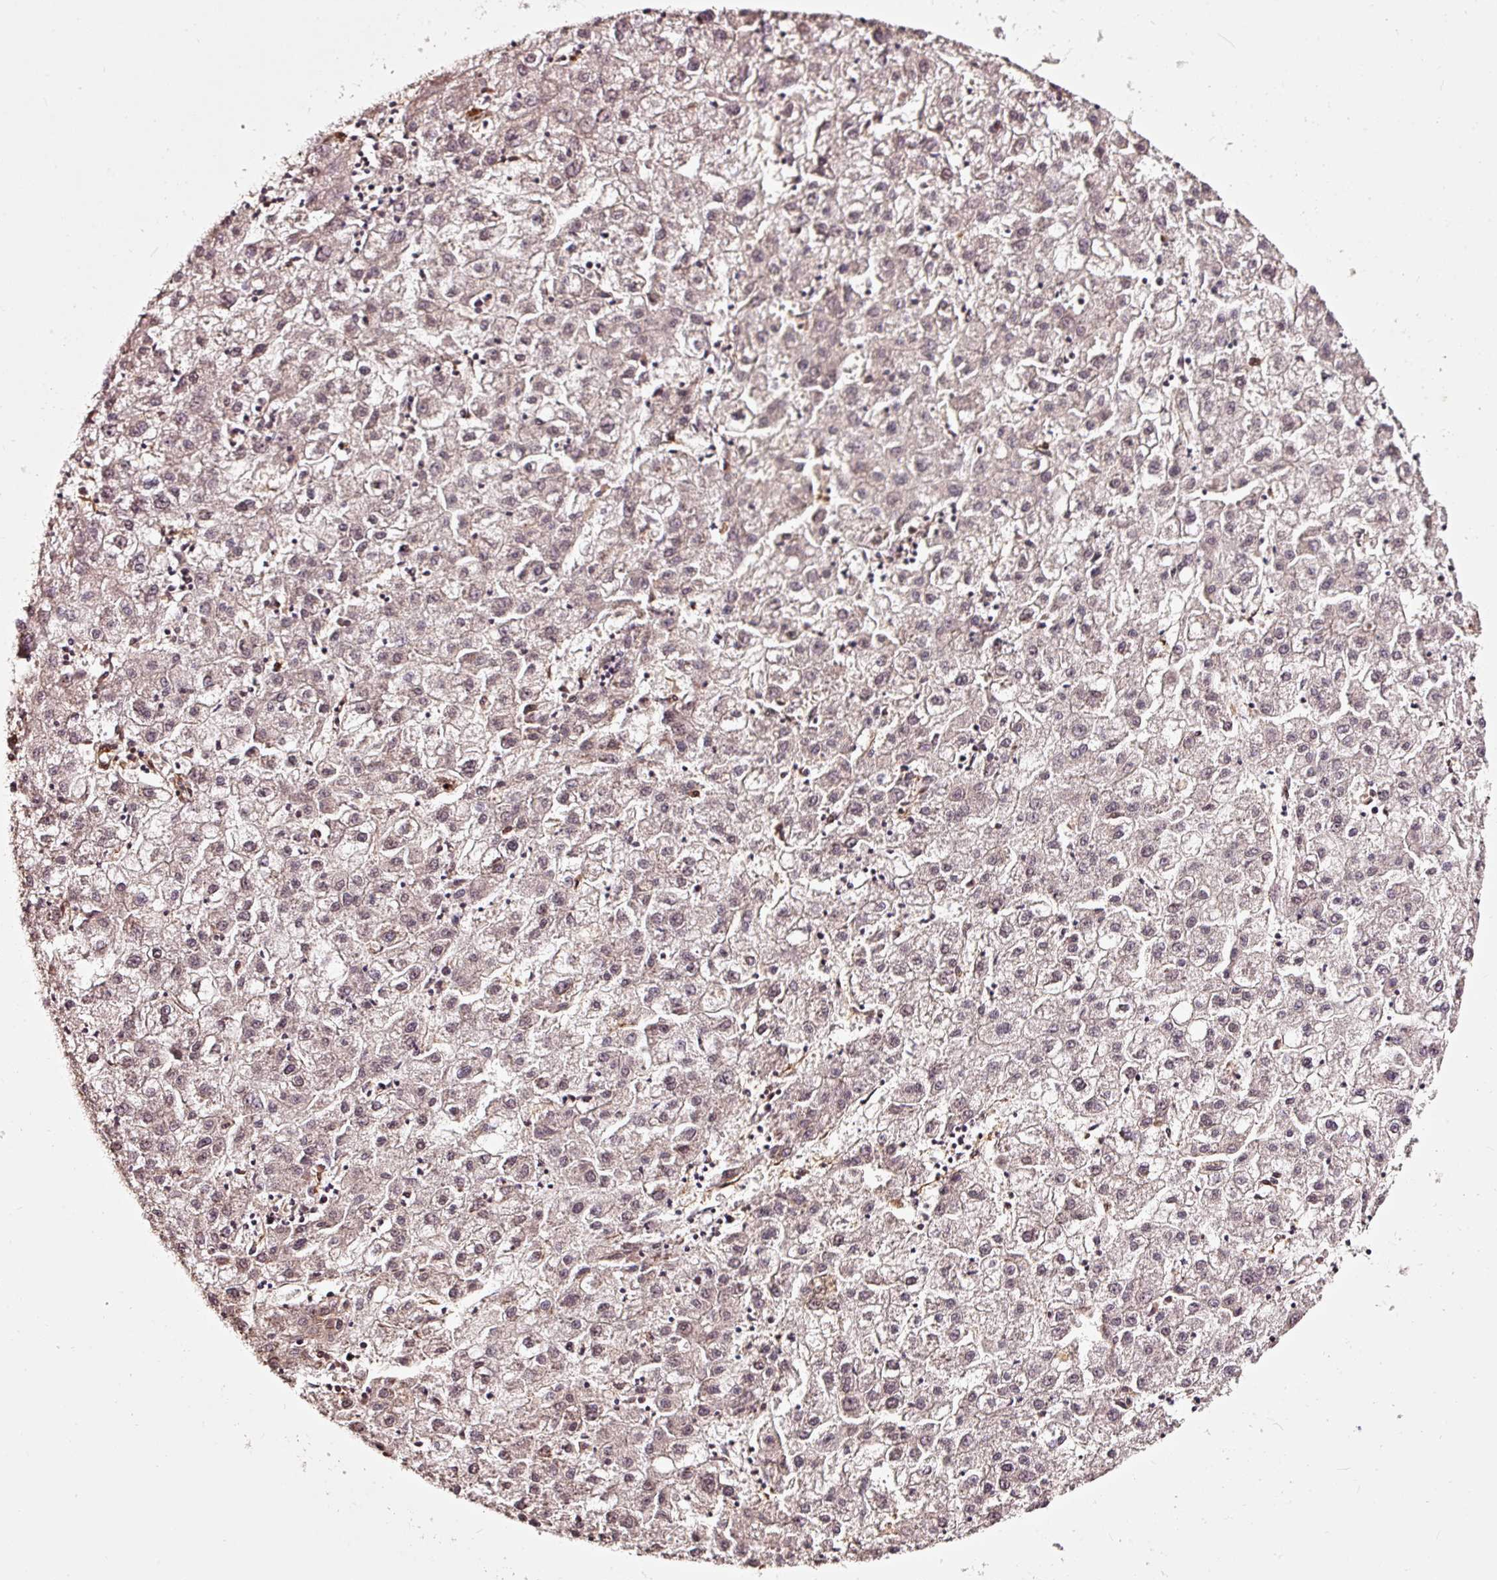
{"staining": {"intensity": "weak", "quantity": "25%-75%", "location": "nuclear"}, "tissue": "liver cancer", "cell_type": "Tumor cells", "image_type": "cancer", "snomed": [{"axis": "morphology", "description": "Carcinoma, Hepatocellular, NOS"}, {"axis": "topography", "description": "Liver"}], "caption": "Protein expression analysis of human liver hepatocellular carcinoma reveals weak nuclear staining in approximately 25%-75% of tumor cells.", "gene": "TPM1", "patient": {"sex": "male", "age": 72}}